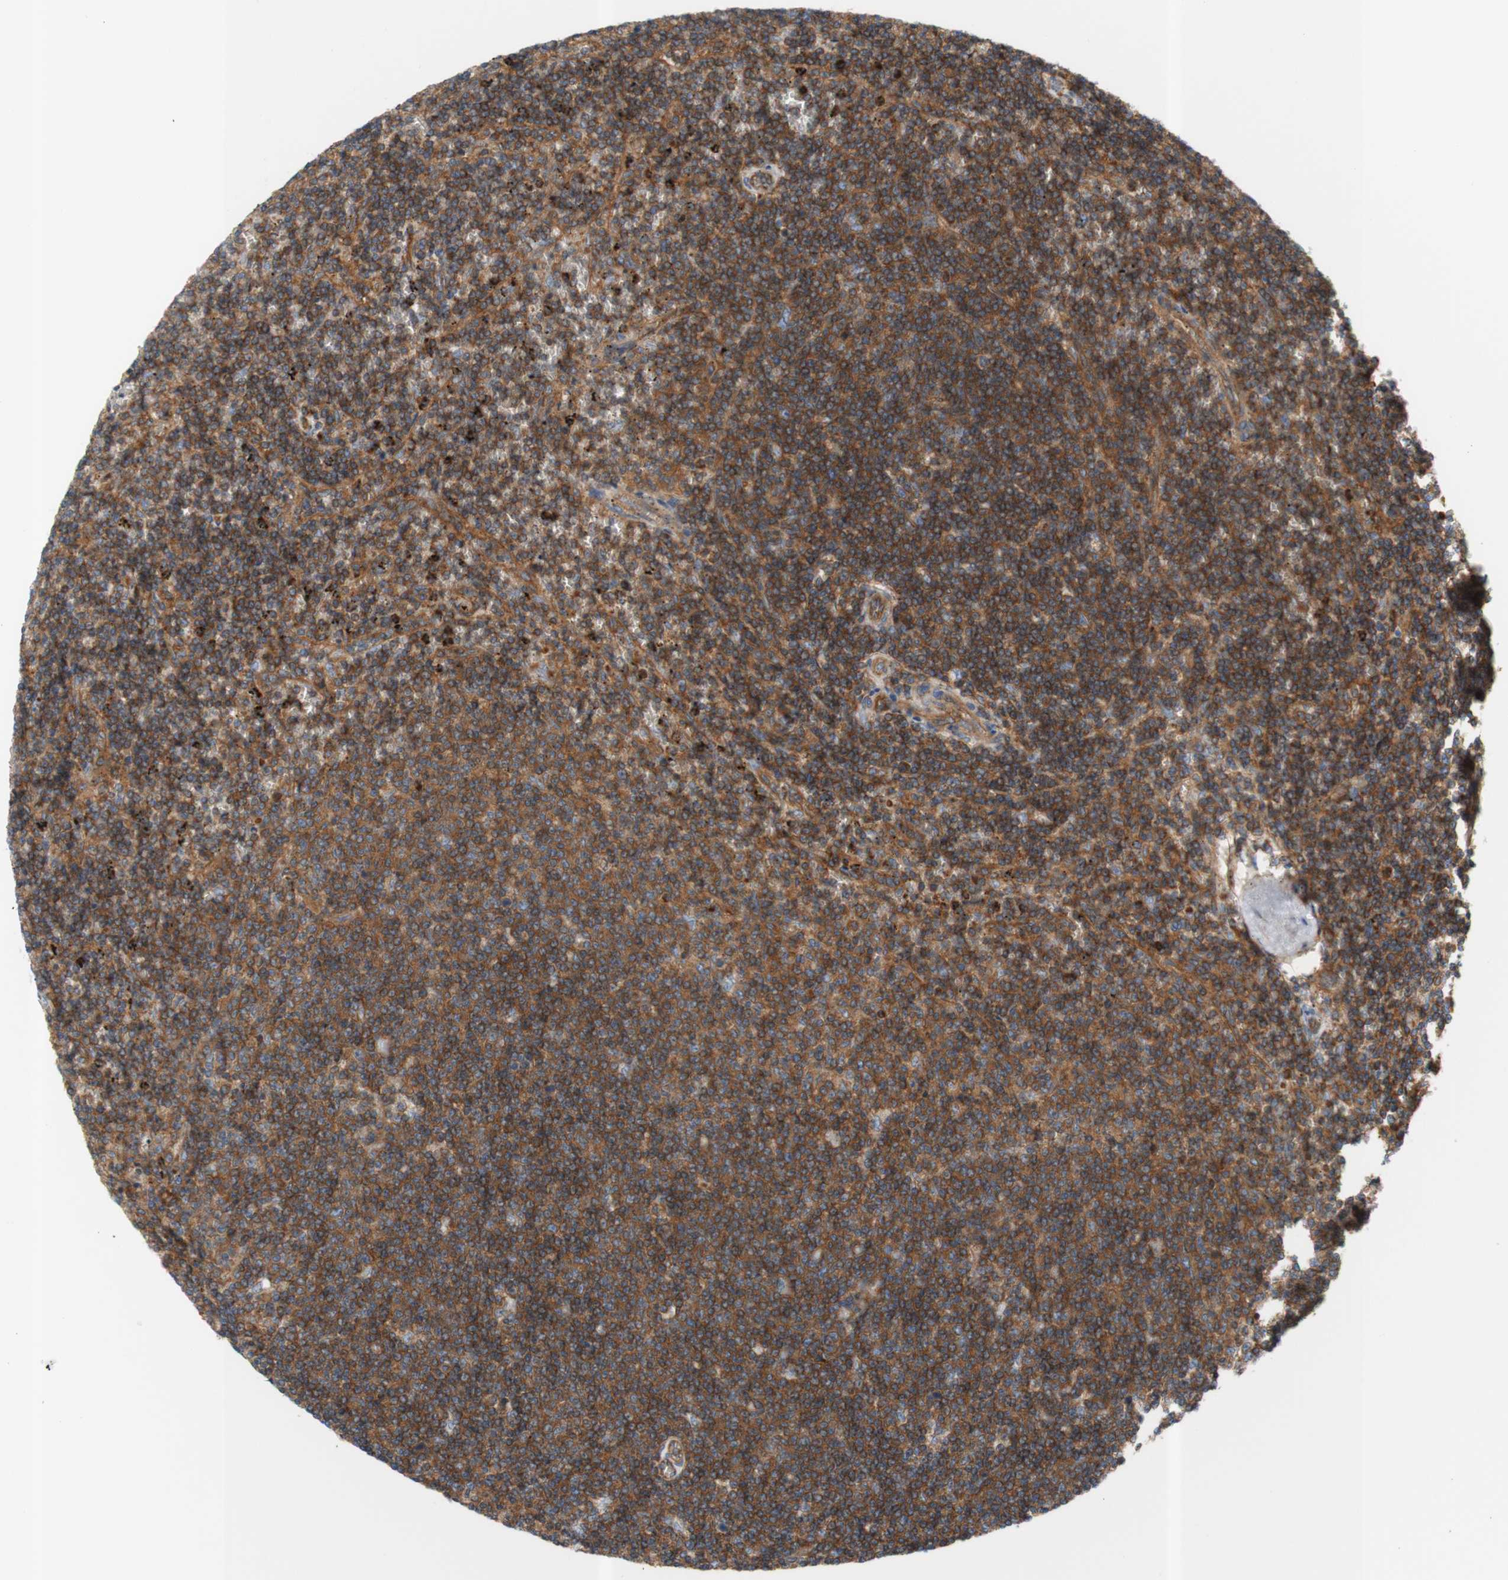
{"staining": {"intensity": "strong", "quantity": ">75%", "location": "cytoplasmic/membranous"}, "tissue": "lymphoma", "cell_type": "Tumor cells", "image_type": "cancer", "snomed": [{"axis": "morphology", "description": "Malignant lymphoma, non-Hodgkin's type, Low grade"}, {"axis": "topography", "description": "Spleen"}], "caption": "Lymphoma stained with immunohistochemistry (IHC) demonstrates strong cytoplasmic/membranous staining in approximately >75% of tumor cells.", "gene": "STOM", "patient": {"sex": "female", "age": 50}}